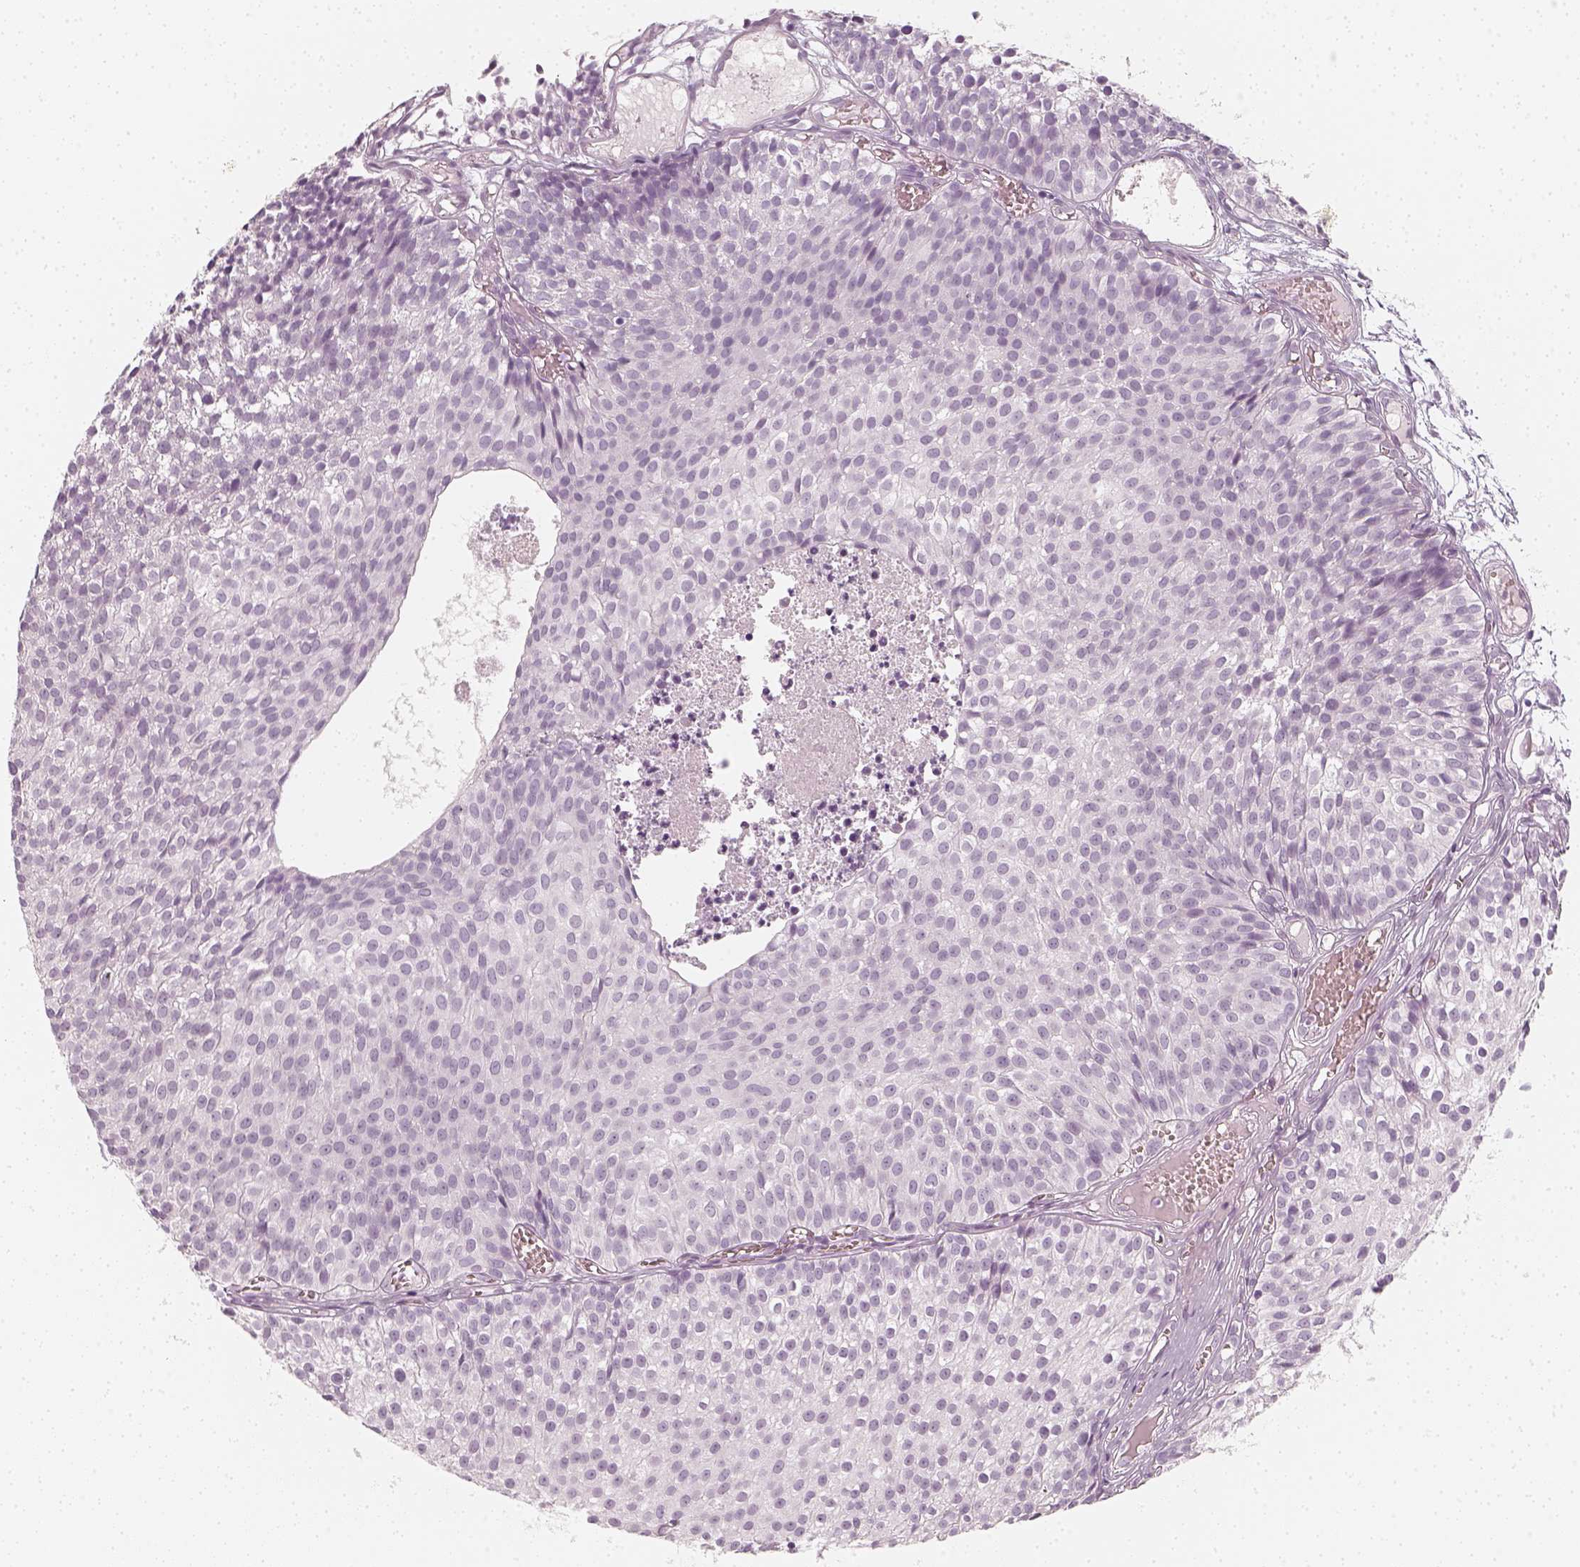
{"staining": {"intensity": "negative", "quantity": "none", "location": "none"}, "tissue": "urothelial cancer", "cell_type": "Tumor cells", "image_type": "cancer", "snomed": [{"axis": "morphology", "description": "Urothelial carcinoma, Low grade"}, {"axis": "topography", "description": "Urinary bladder"}], "caption": "A photomicrograph of human urothelial carcinoma (low-grade) is negative for staining in tumor cells. The staining was performed using DAB to visualize the protein expression in brown, while the nuclei were stained in blue with hematoxylin (Magnification: 20x).", "gene": "KRTAP2-1", "patient": {"sex": "male", "age": 63}}